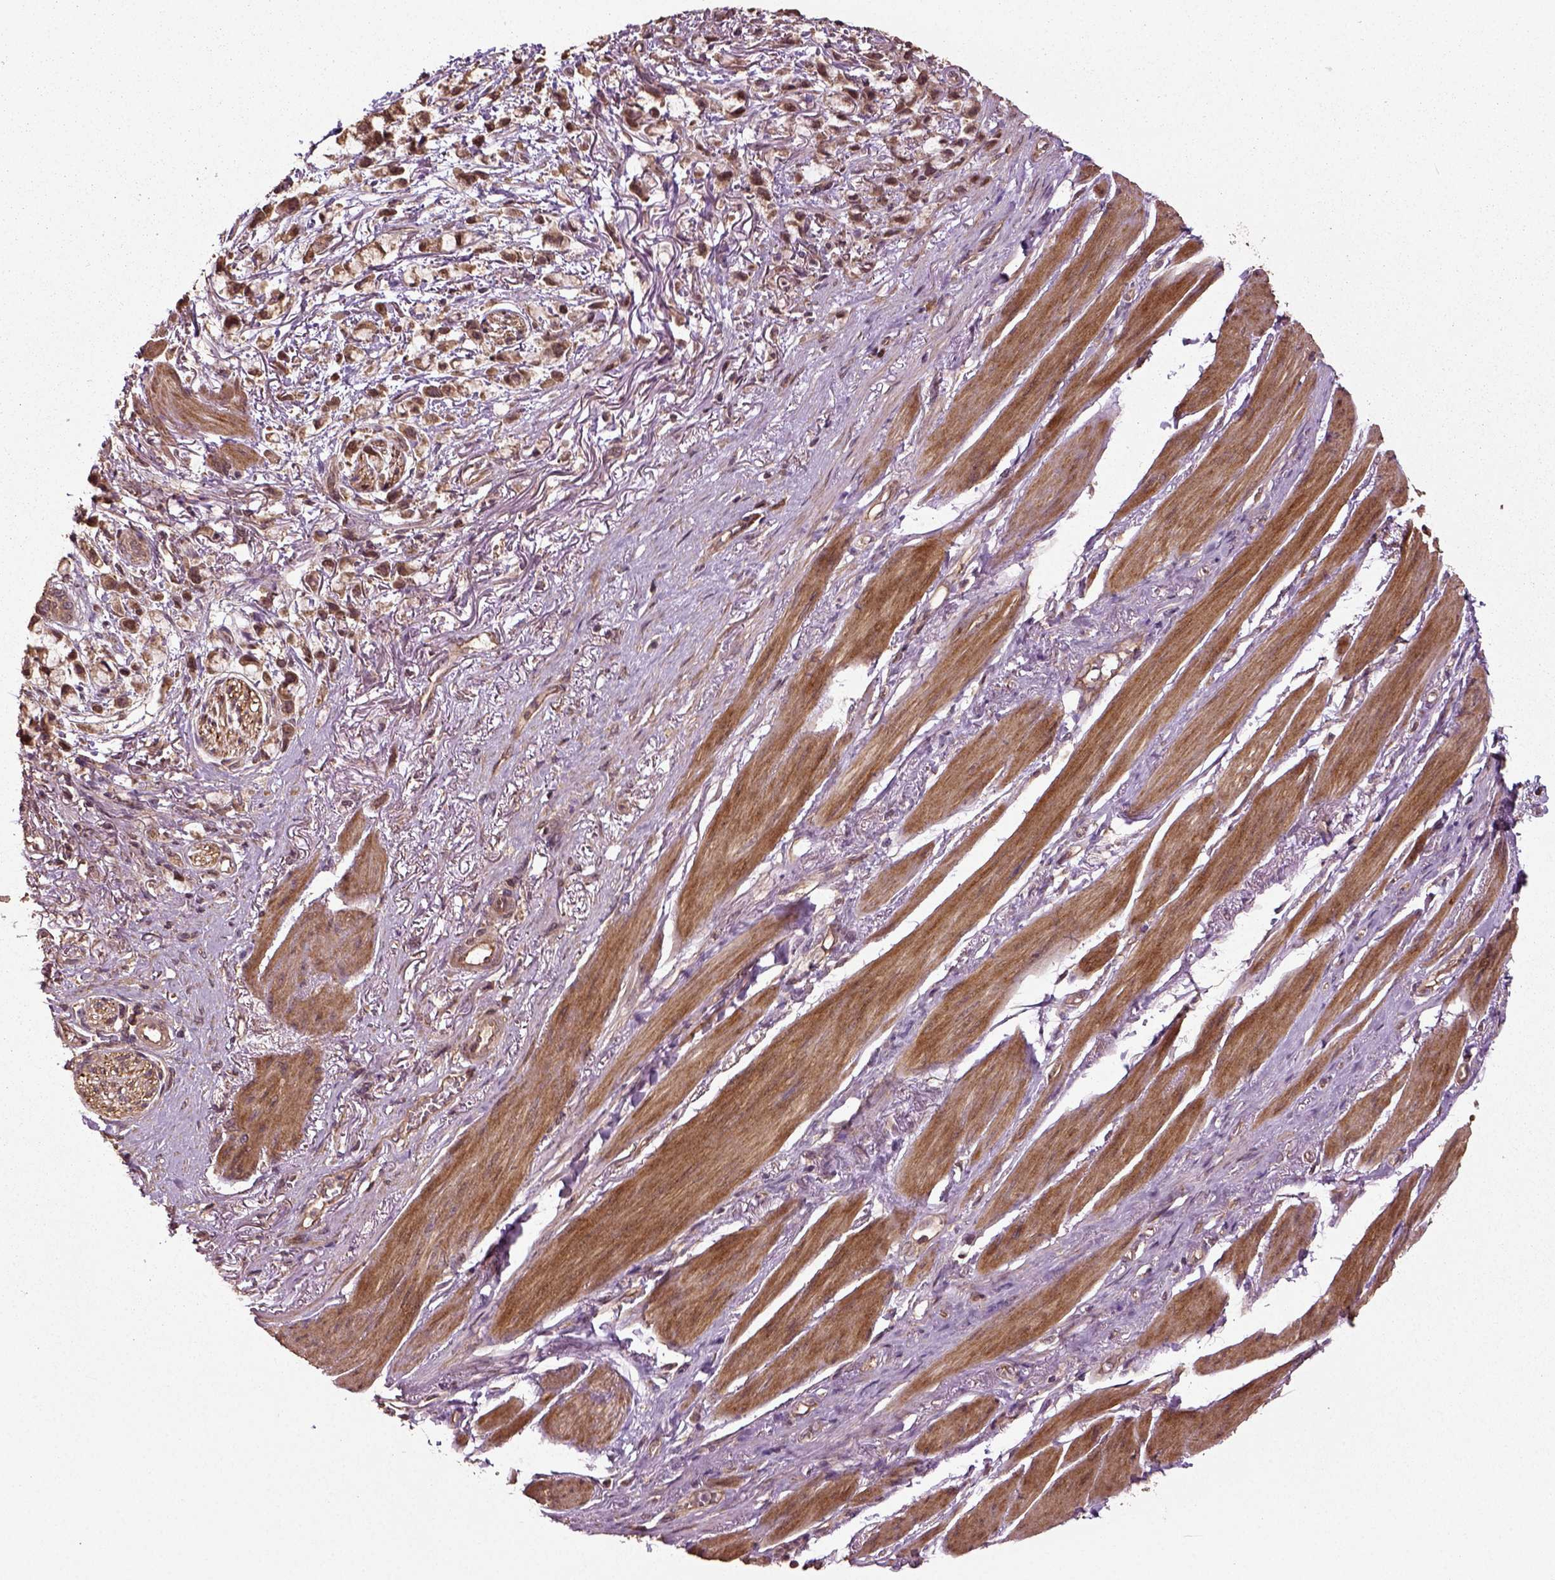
{"staining": {"intensity": "moderate", "quantity": "25%-75%", "location": "cytoplasmic/membranous"}, "tissue": "stomach cancer", "cell_type": "Tumor cells", "image_type": "cancer", "snomed": [{"axis": "morphology", "description": "Adenocarcinoma, NOS"}, {"axis": "topography", "description": "Stomach"}], "caption": "DAB (3,3'-diaminobenzidine) immunohistochemical staining of stomach cancer (adenocarcinoma) shows moderate cytoplasmic/membranous protein positivity in approximately 25%-75% of tumor cells.", "gene": "ERV3-1", "patient": {"sex": "female", "age": 81}}